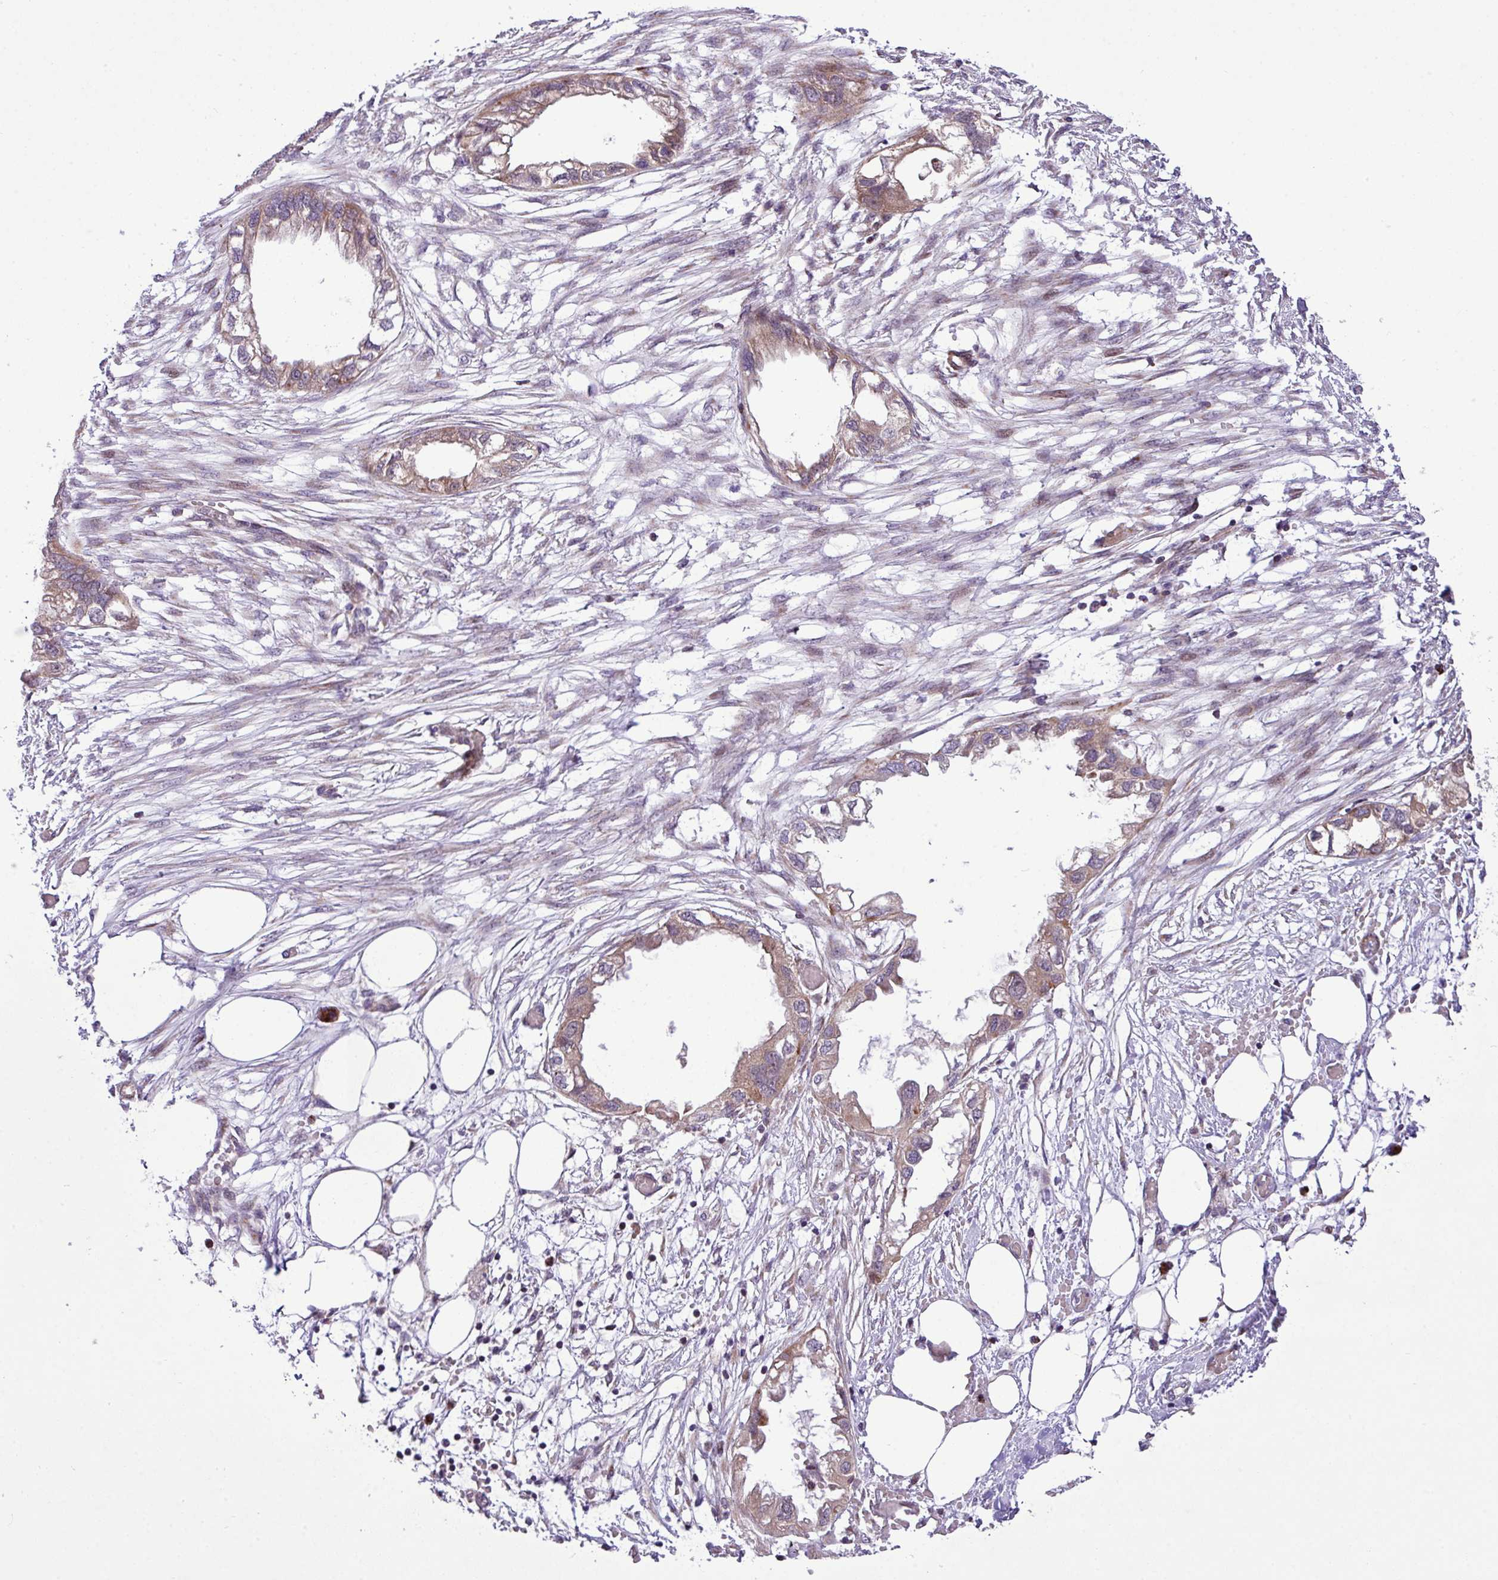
{"staining": {"intensity": "moderate", "quantity": ">75%", "location": "cytoplasmic/membranous"}, "tissue": "endometrial cancer", "cell_type": "Tumor cells", "image_type": "cancer", "snomed": [{"axis": "morphology", "description": "Adenocarcinoma, NOS"}, {"axis": "morphology", "description": "Adenocarcinoma, metastatic, NOS"}, {"axis": "topography", "description": "Adipose tissue"}, {"axis": "topography", "description": "Endometrium"}], "caption": "Protein expression by immunohistochemistry shows moderate cytoplasmic/membranous staining in about >75% of tumor cells in endometrial metastatic adenocarcinoma.", "gene": "B3GNT9", "patient": {"sex": "female", "age": 67}}